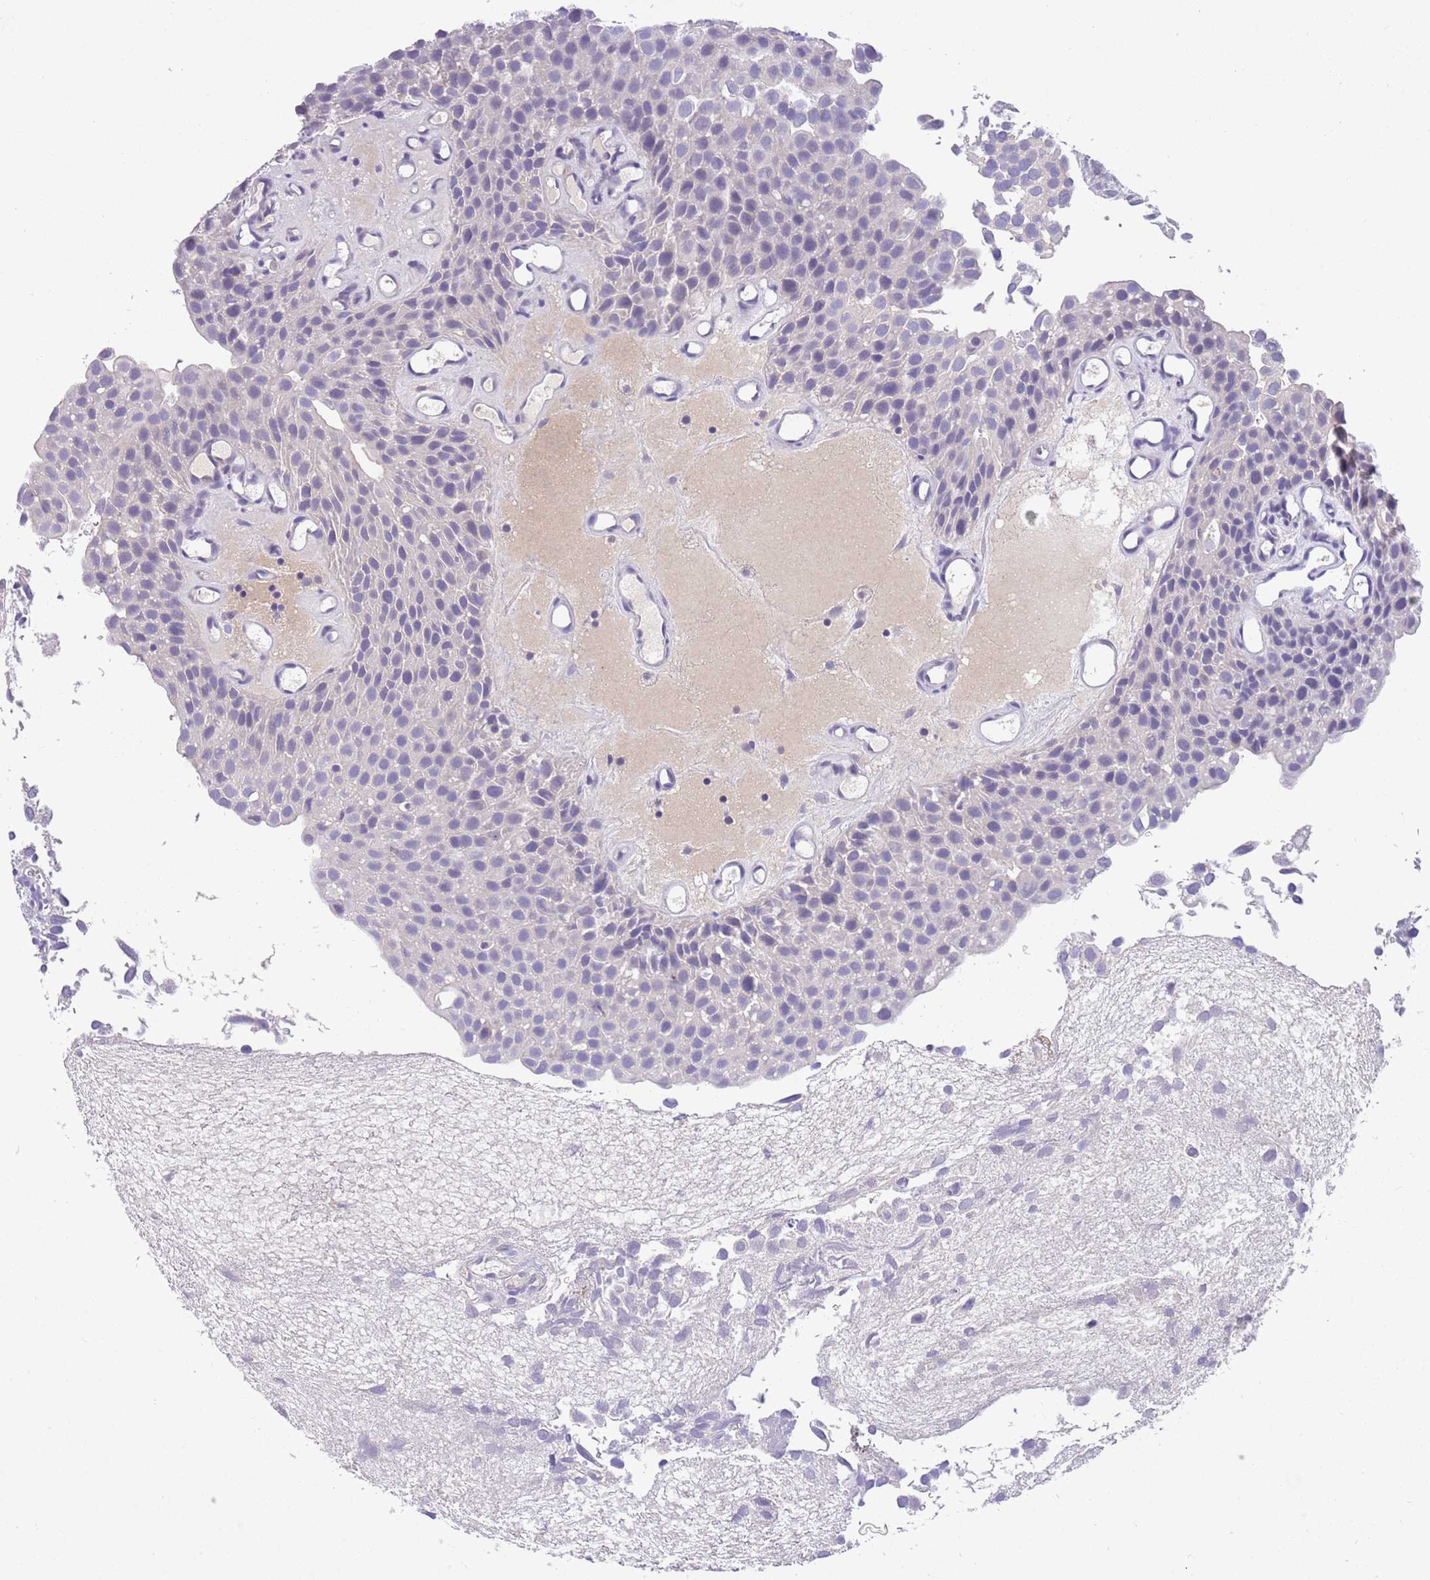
{"staining": {"intensity": "negative", "quantity": "none", "location": "none"}, "tissue": "urothelial cancer", "cell_type": "Tumor cells", "image_type": "cancer", "snomed": [{"axis": "morphology", "description": "Urothelial carcinoma, Low grade"}, {"axis": "topography", "description": "Urinary bladder"}], "caption": "Tumor cells show no significant protein staining in low-grade urothelial carcinoma.", "gene": "SFTPA1", "patient": {"sex": "male", "age": 88}}